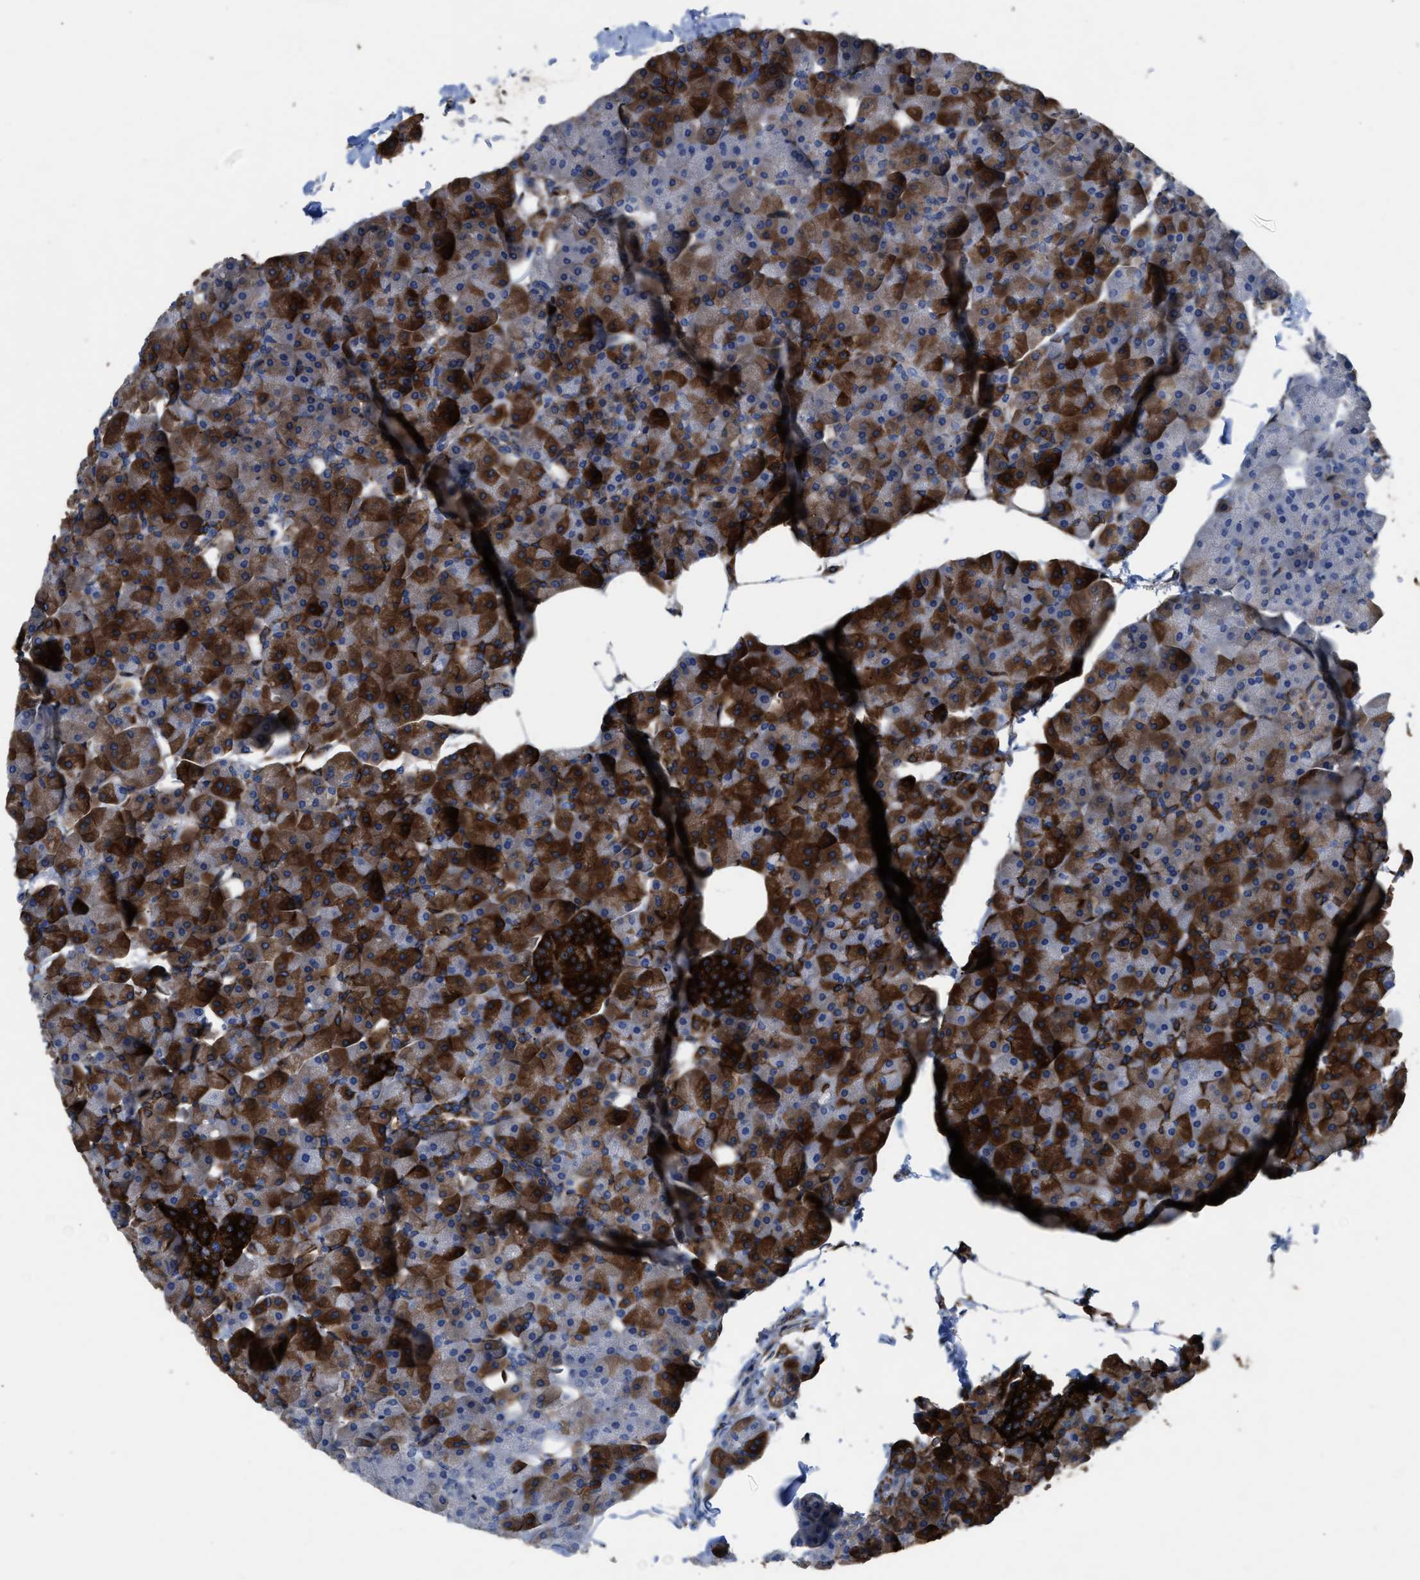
{"staining": {"intensity": "strong", "quantity": ">75%", "location": "cytoplasmic/membranous"}, "tissue": "pancreas", "cell_type": "Exocrine glandular cells", "image_type": "normal", "snomed": [{"axis": "morphology", "description": "Normal tissue, NOS"}, {"axis": "topography", "description": "Pancreas"}], "caption": "Pancreas stained with DAB immunohistochemistry (IHC) reveals high levels of strong cytoplasmic/membranous positivity in approximately >75% of exocrine glandular cells.", "gene": "CAPRIN1", "patient": {"sex": "male", "age": 35}}